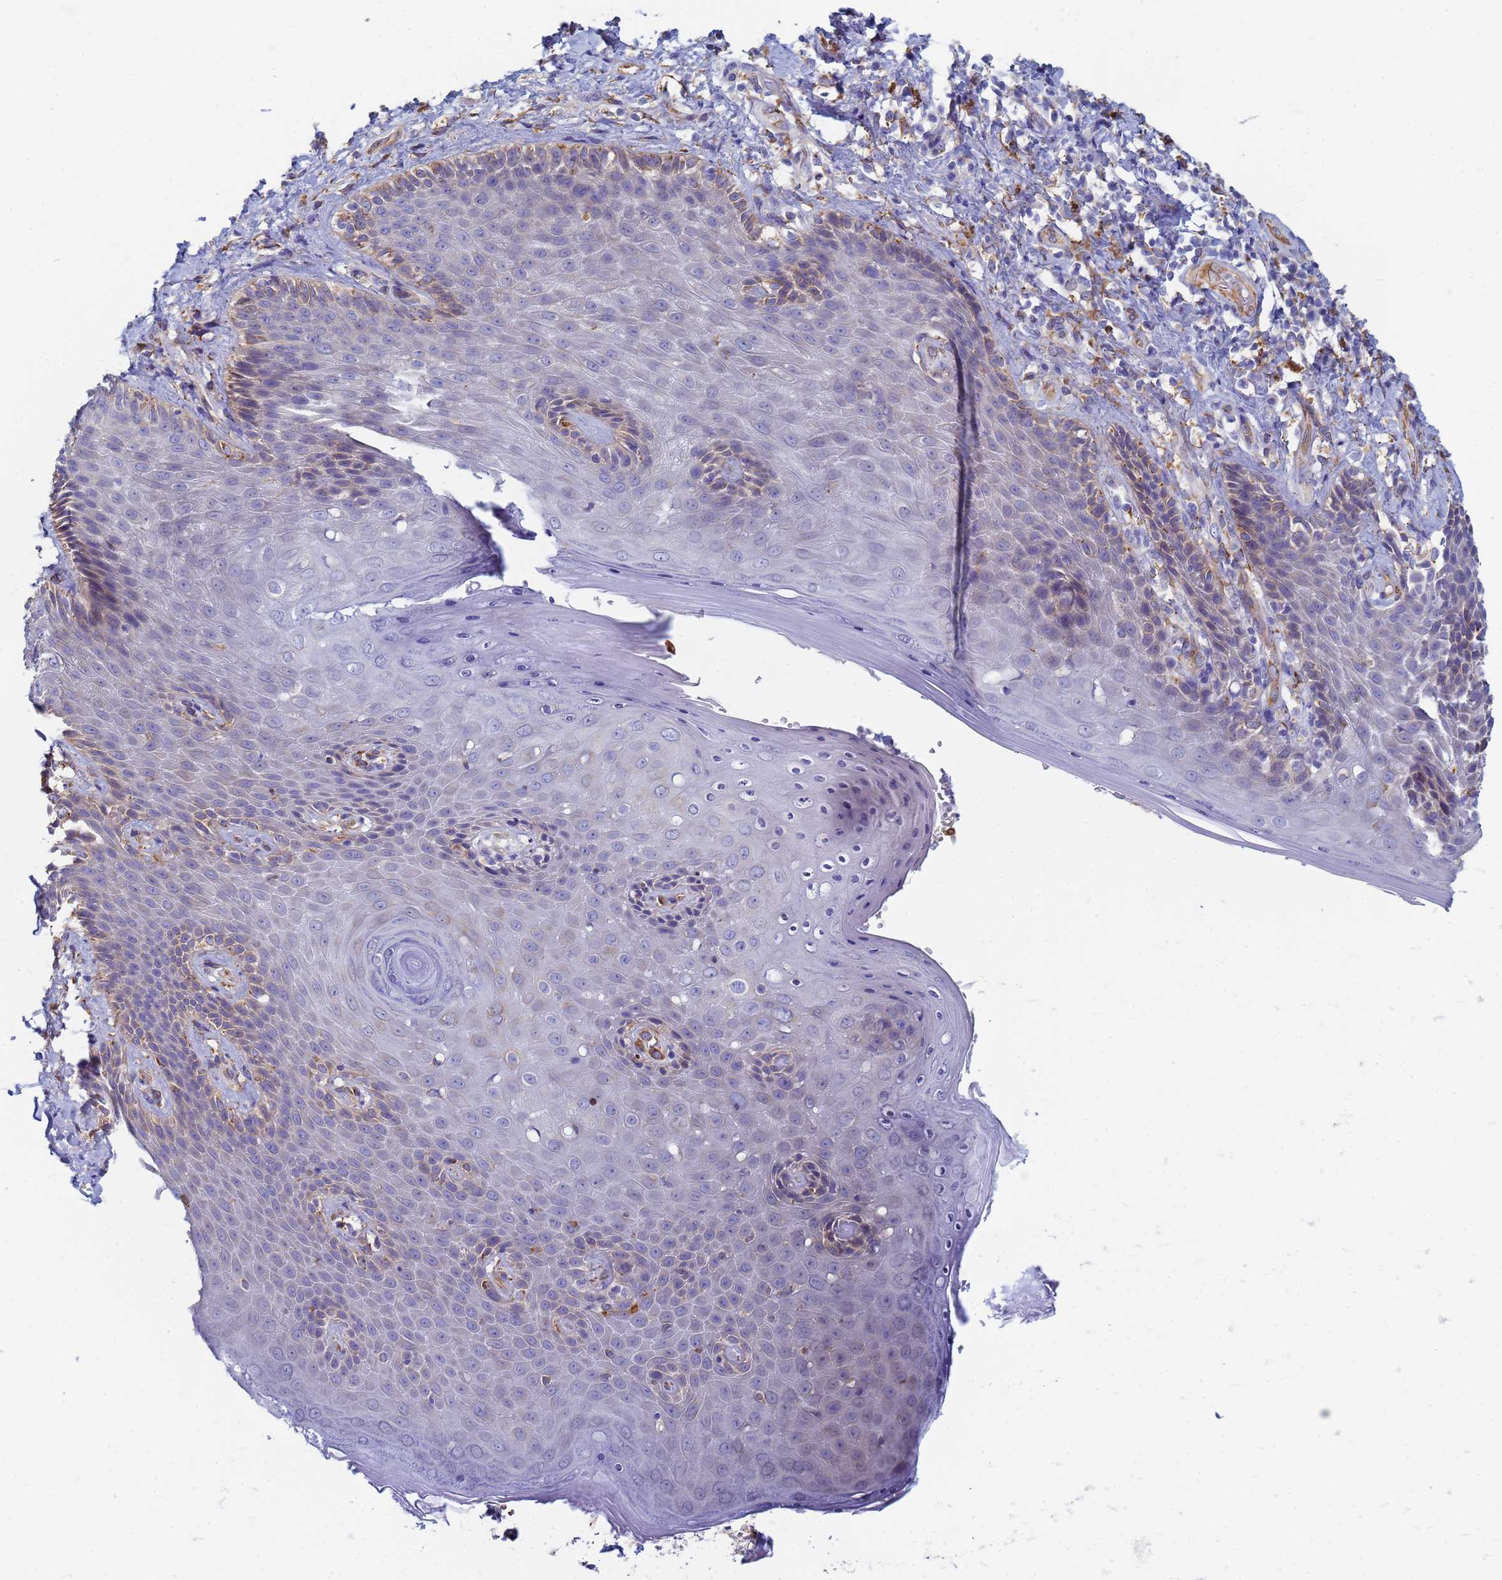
{"staining": {"intensity": "moderate", "quantity": "<25%", "location": "cytoplasmic/membranous"}, "tissue": "skin", "cell_type": "Epidermal cells", "image_type": "normal", "snomed": [{"axis": "morphology", "description": "Normal tissue, NOS"}, {"axis": "topography", "description": "Anal"}], "caption": "Immunohistochemistry (IHC) of normal human skin shows low levels of moderate cytoplasmic/membranous positivity in approximately <25% of epidermal cells.", "gene": "GDAP2", "patient": {"sex": "female", "age": 89}}